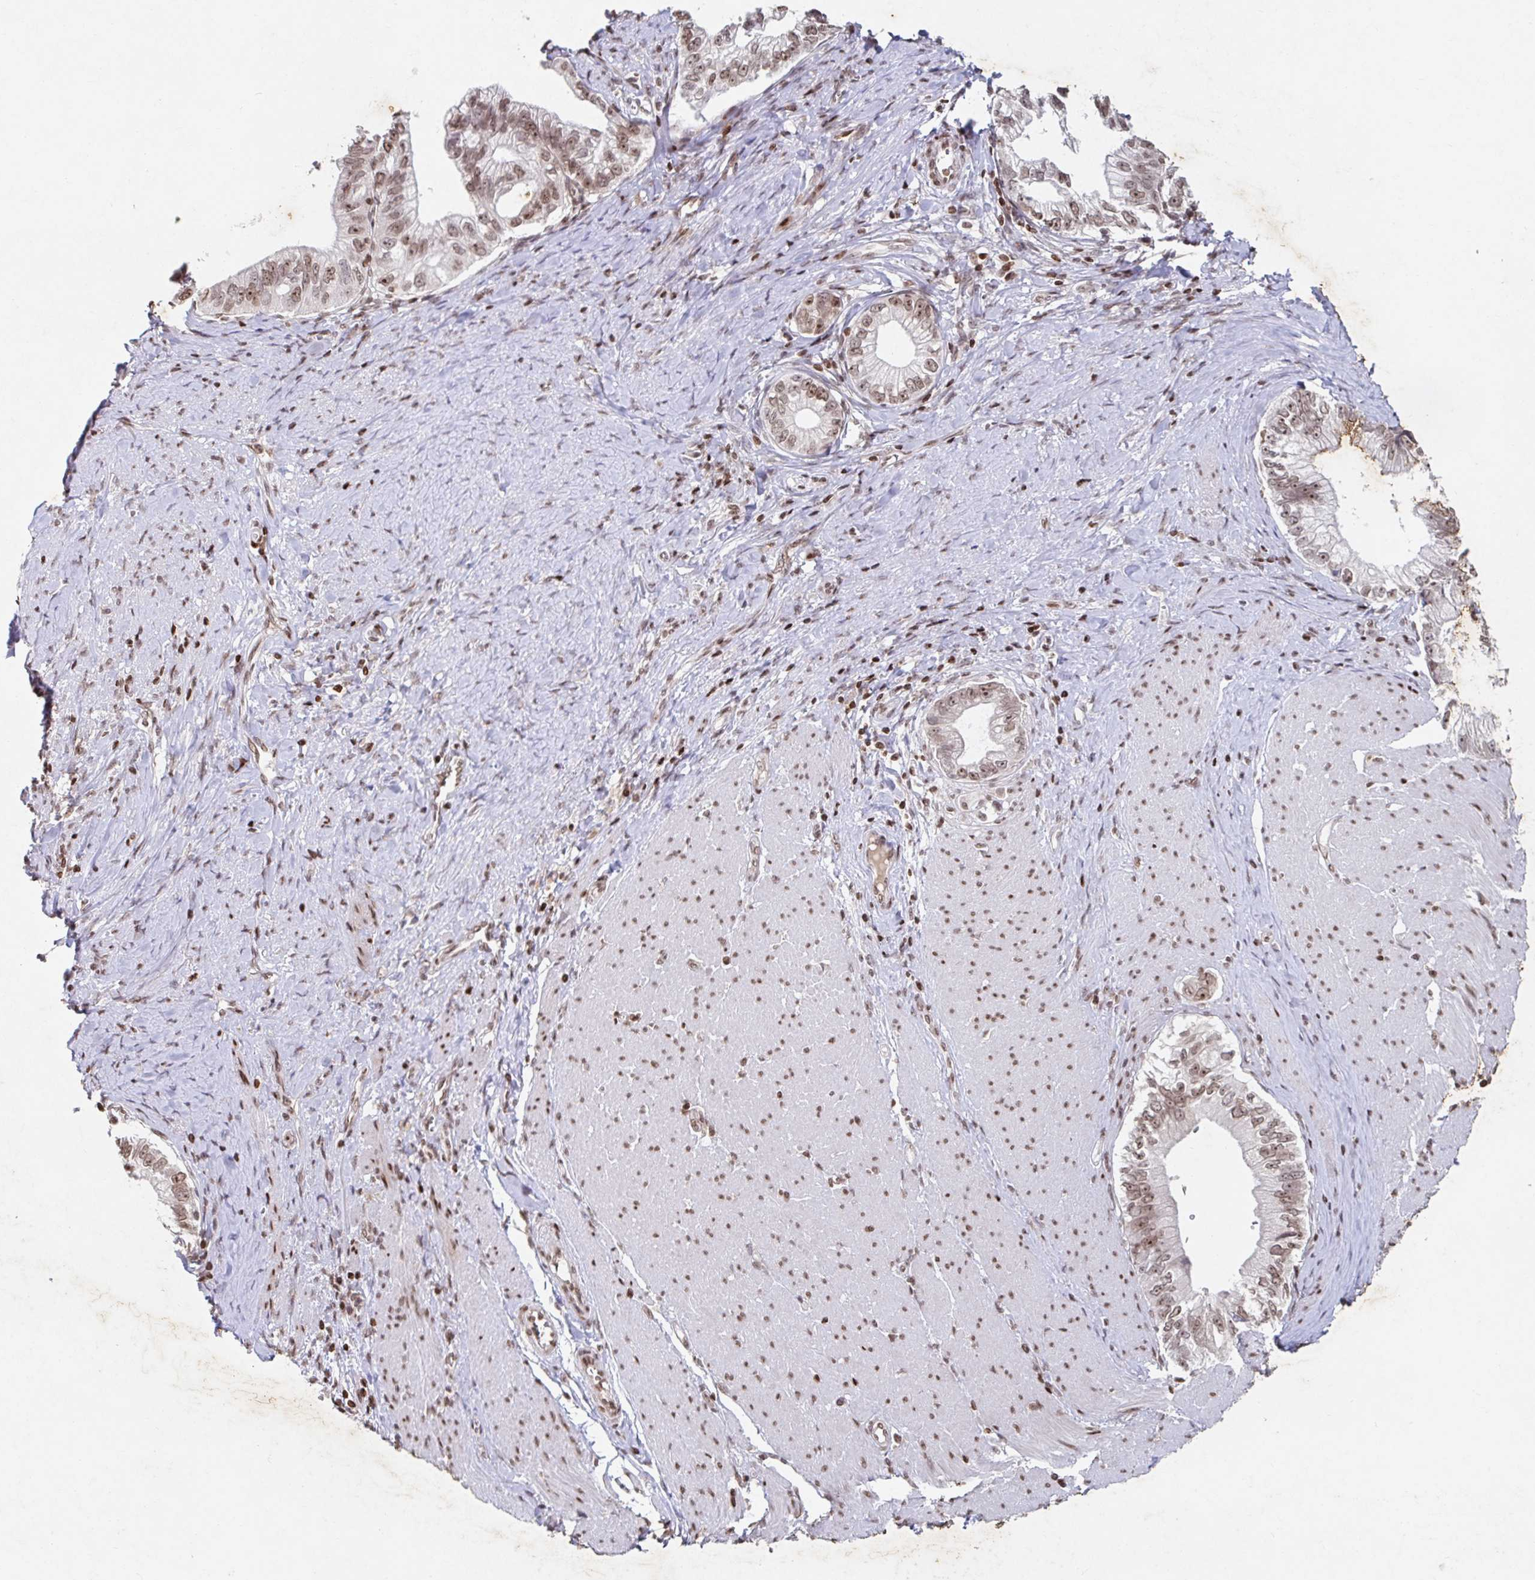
{"staining": {"intensity": "moderate", "quantity": ">75%", "location": "nuclear"}, "tissue": "pancreatic cancer", "cell_type": "Tumor cells", "image_type": "cancer", "snomed": [{"axis": "morphology", "description": "Adenocarcinoma, NOS"}, {"axis": "topography", "description": "Pancreas"}], "caption": "Pancreatic cancer (adenocarcinoma) stained with immunohistochemistry (IHC) demonstrates moderate nuclear expression in about >75% of tumor cells.", "gene": "C19orf53", "patient": {"sex": "male", "age": 70}}